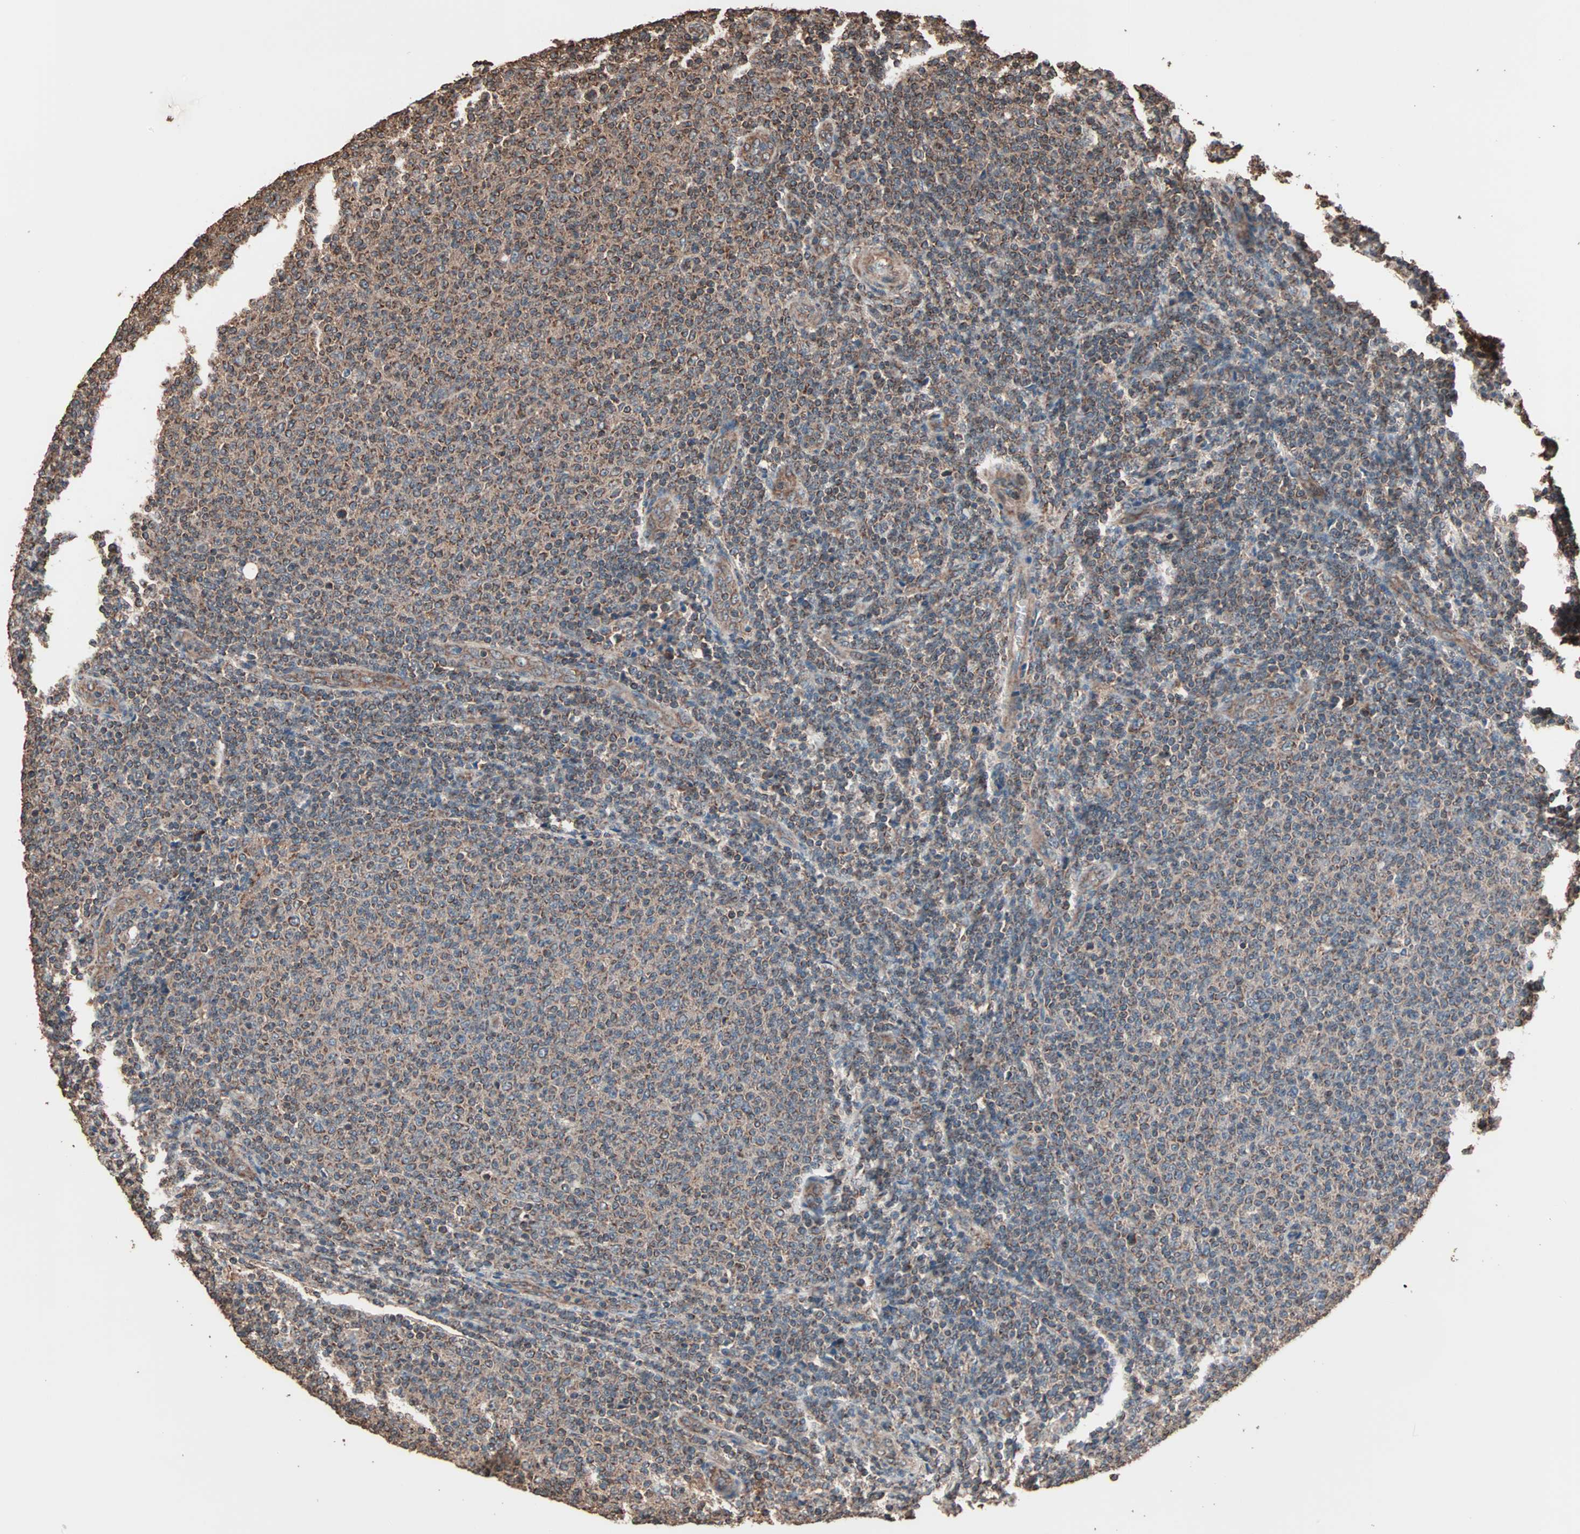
{"staining": {"intensity": "moderate", "quantity": ">75%", "location": "cytoplasmic/membranous"}, "tissue": "lymphoma", "cell_type": "Tumor cells", "image_type": "cancer", "snomed": [{"axis": "morphology", "description": "Malignant lymphoma, non-Hodgkin's type, Low grade"}, {"axis": "topography", "description": "Lymph node"}], "caption": "Protein expression analysis of human lymphoma reveals moderate cytoplasmic/membranous positivity in approximately >75% of tumor cells.", "gene": "MRPL2", "patient": {"sex": "male", "age": 66}}